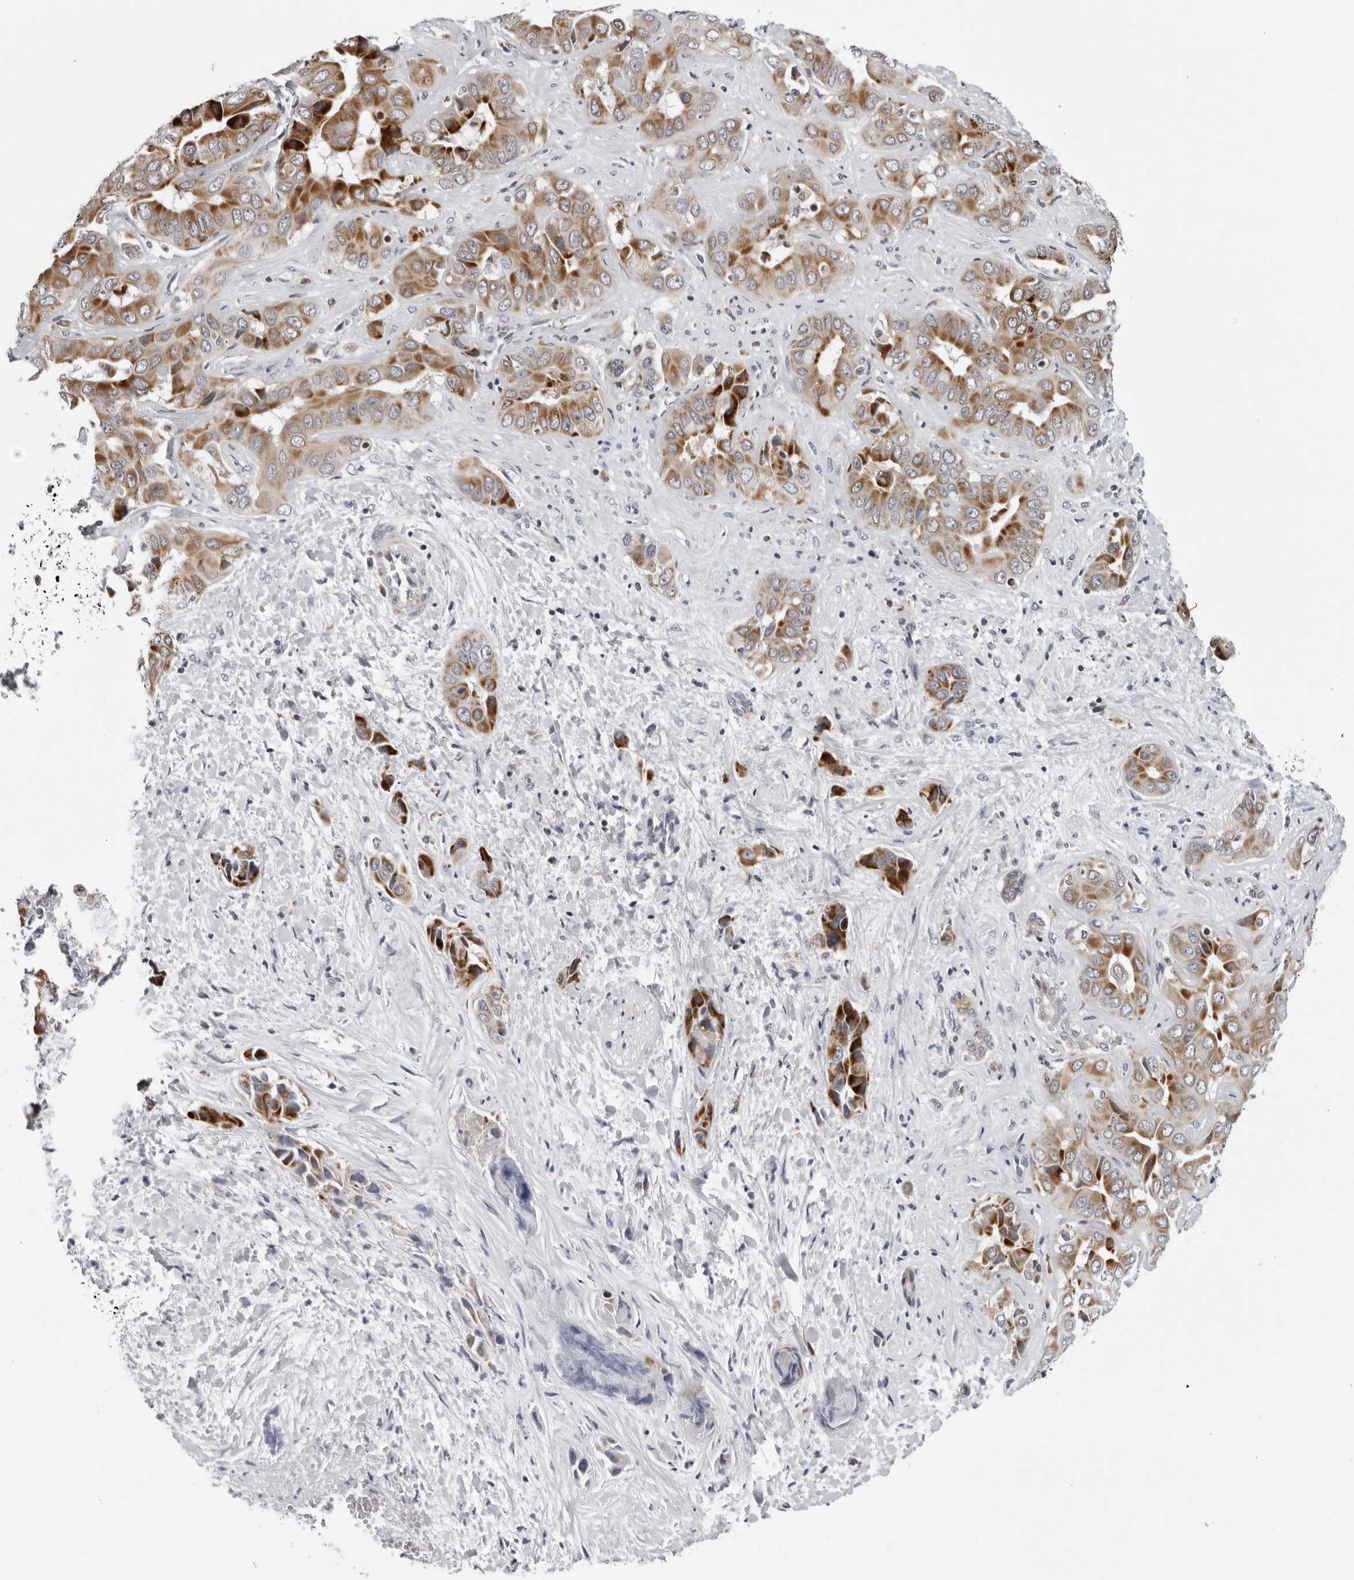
{"staining": {"intensity": "strong", "quantity": ">75%", "location": "cytoplasmic/membranous"}, "tissue": "liver cancer", "cell_type": "Tumor cells", "image_type": "cancer", "snomed": [{"axis": "morphology", "description": "Cholangiocarcinoma"}, {"axis": "topography", "description": "Liver"}], "caption": "The immunohistochemical stain shows strong cytoplasmic/membranous staining in tumor cells of liver cholangiocarcinoma tissue.", "gene": "CPT2", "patient": {"sex": "female", "age": 52}}